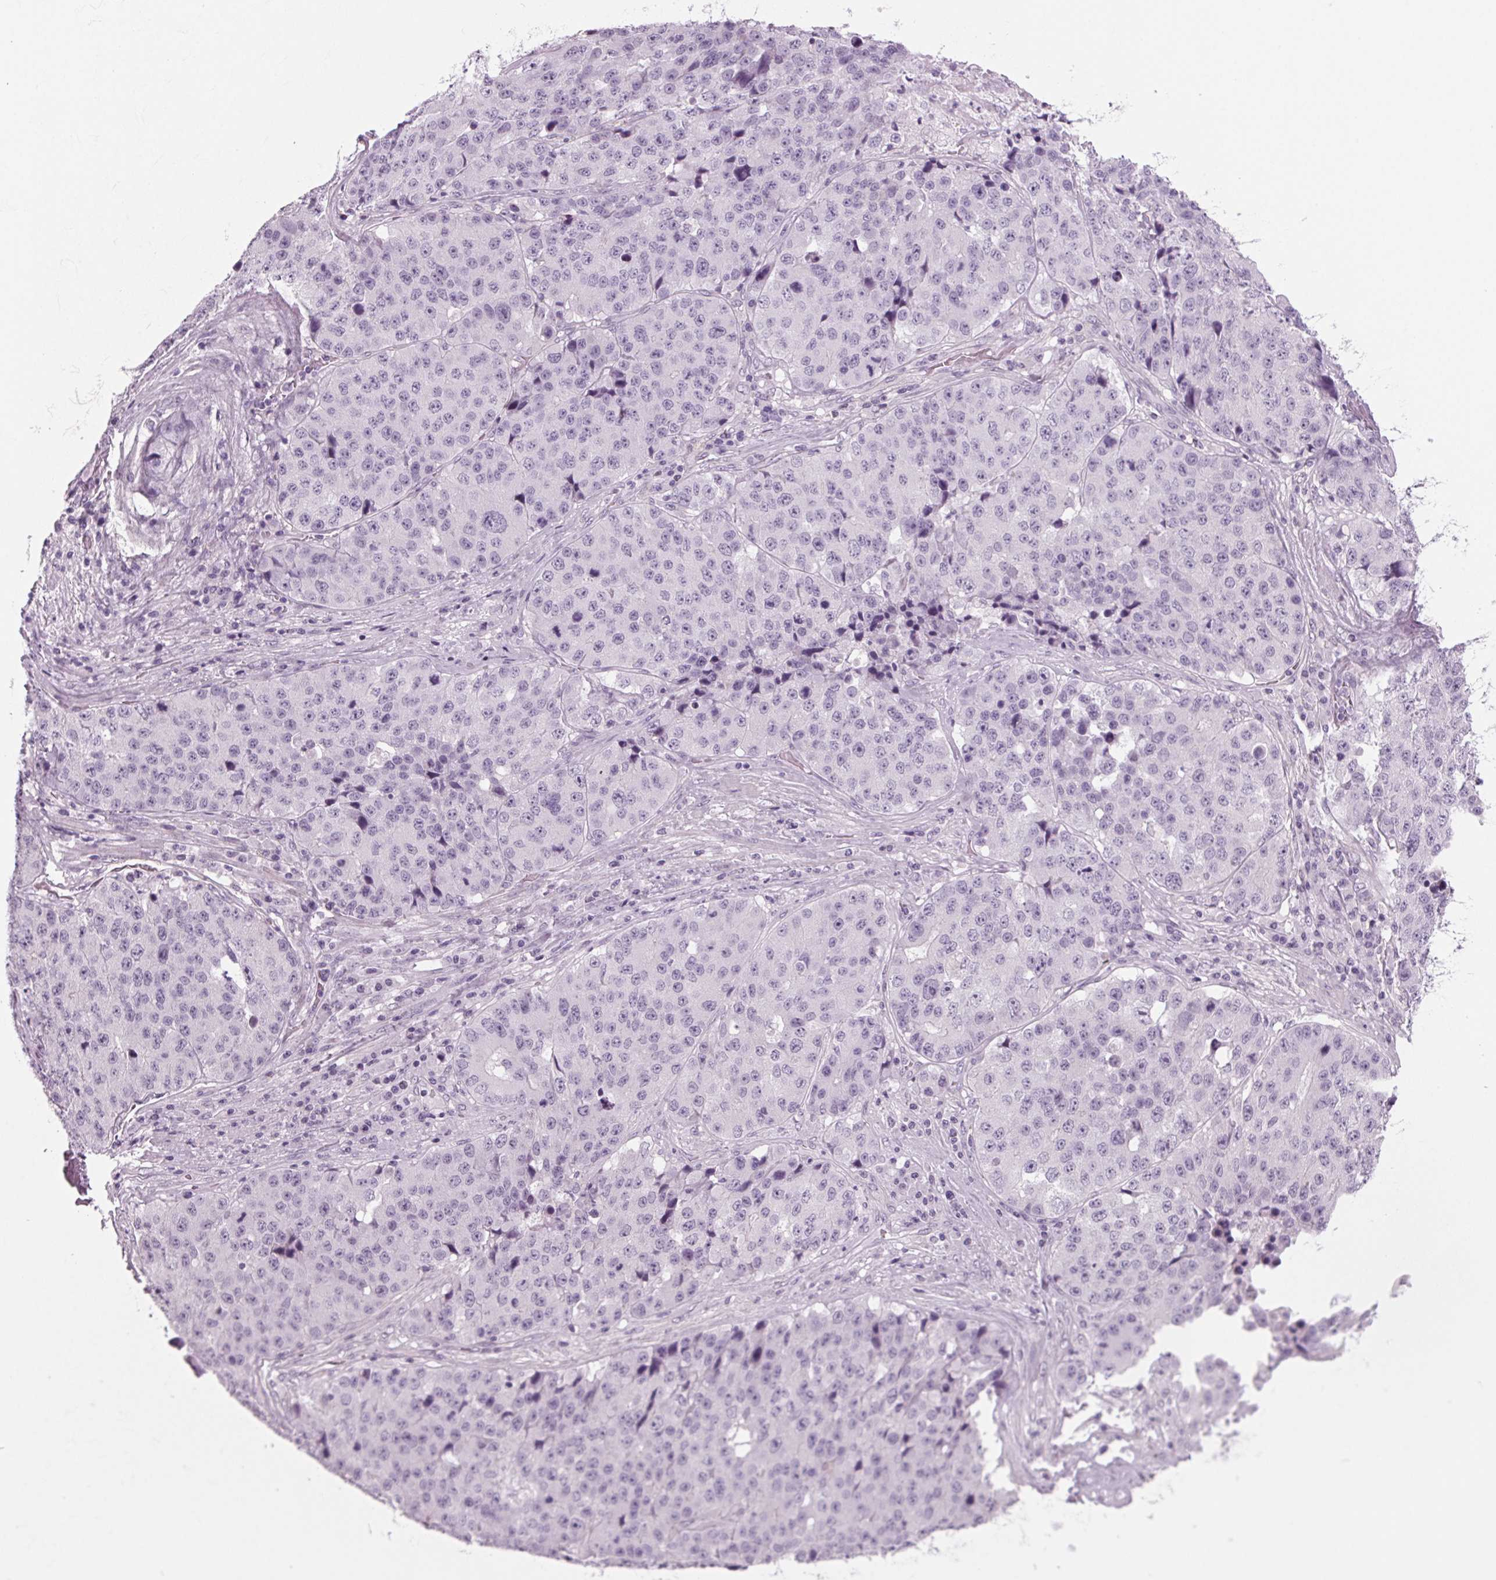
{"staining": {"intensity": "negative", "quantity": "none", "location": "none"}, "tissue": "stomach cancer", "cell_type": "Tumor cells", "image_type": "cancer", "snomed": [{"axis": "morphology", "description": "Adenocarcinoma, NOS"}, {"axis": "topography", "description": "Stomach"}], "caption": "Immunohistochemical staining of human stomach adenocarcinoma demonstrates no significant staining in tumor cells.", "gene": "BHLHE22", "patient": {"sex": "male", "age": 71}}